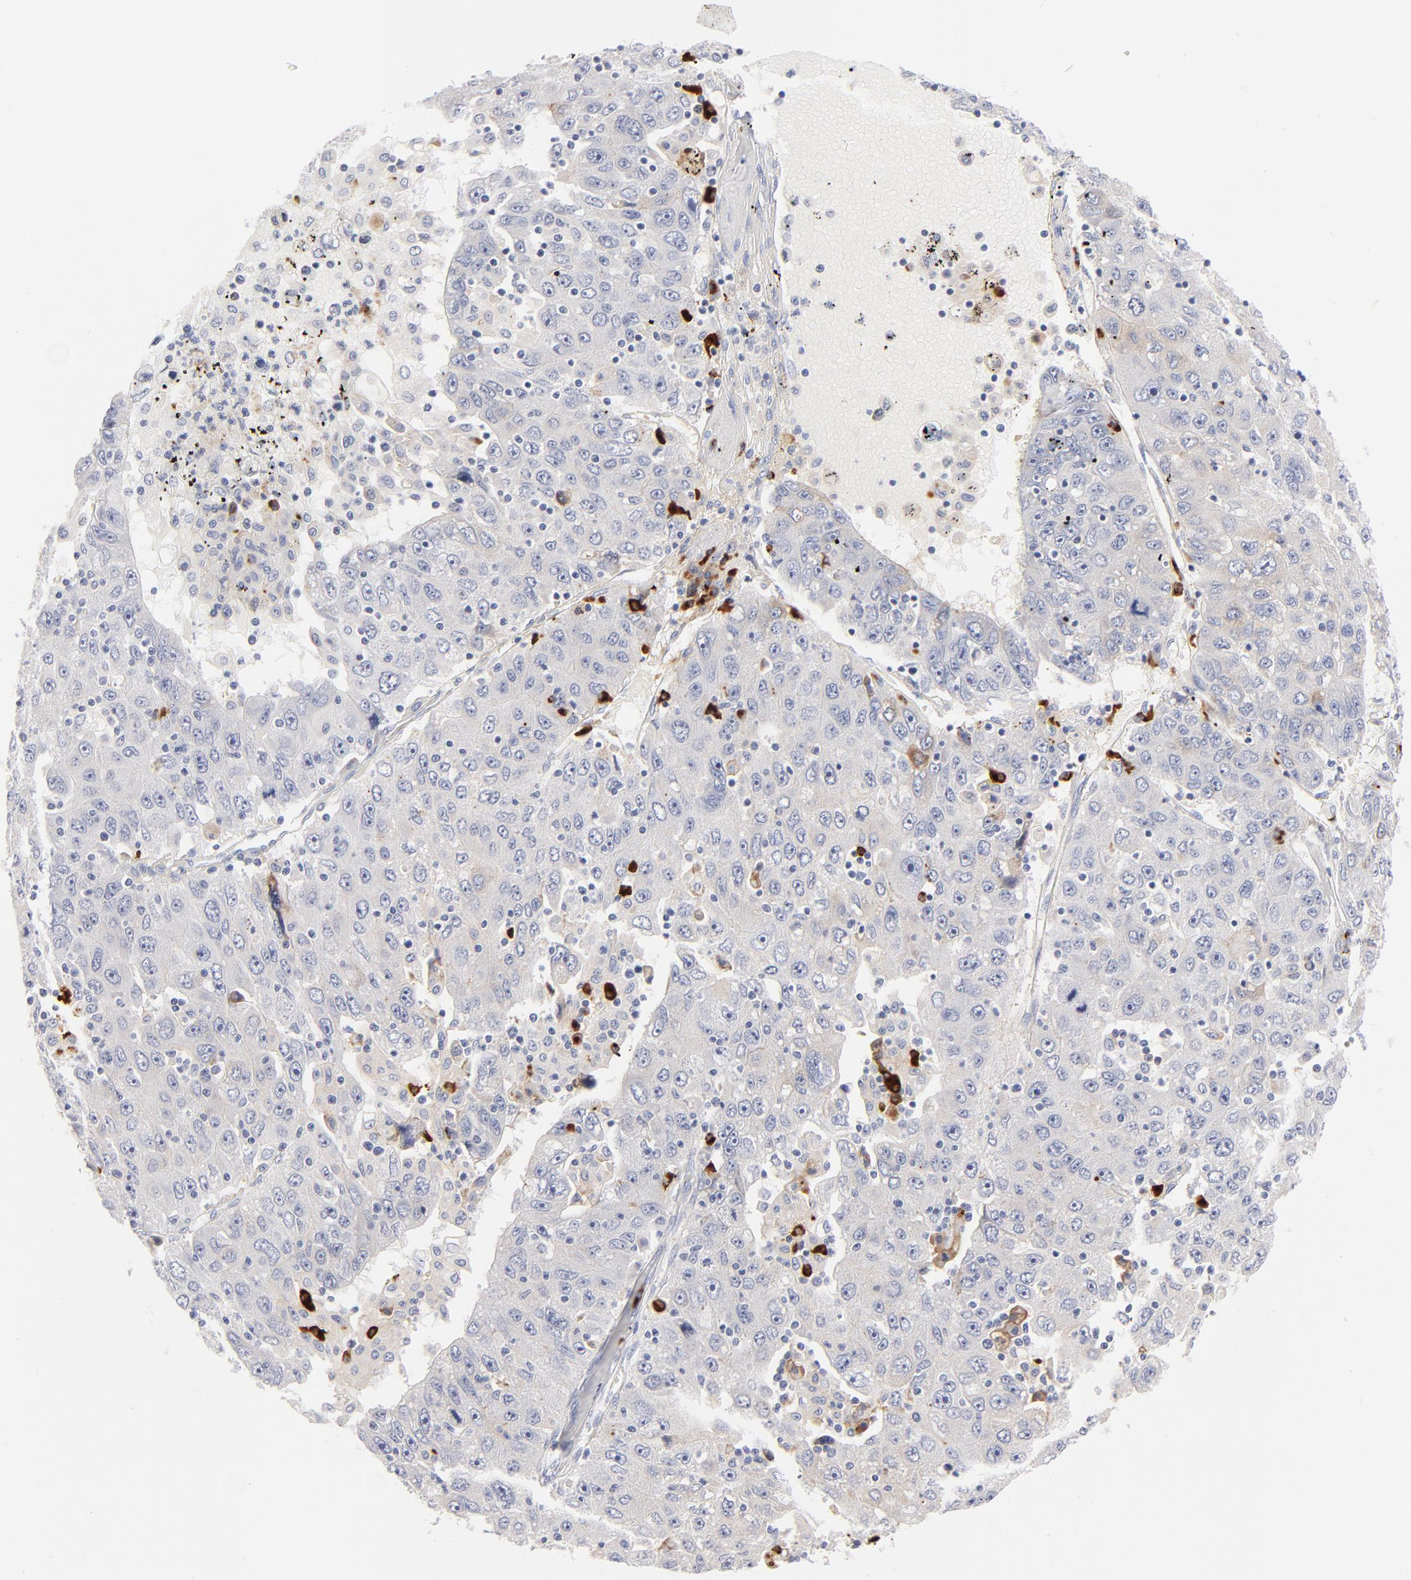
{"staining": {"intensity": "negative", "quantity": "none", "location": "none"}, "tissue": "liver cancer", "cell_type": "Tumor cells", "image_type": "cancer", "snomed": [{"axis": "morphology", "description": "Carcinoma, Hepatocellular, NOS"}, {"axis": "topography", "description": "Liver"}], "caption": "This is an immunohistochemistry photomicrograph of liver hepatocellular carcinoma. There is no staining in tumor cells.", "gene": "PLAT", "patient": {"sex": "male", "age": 49}}